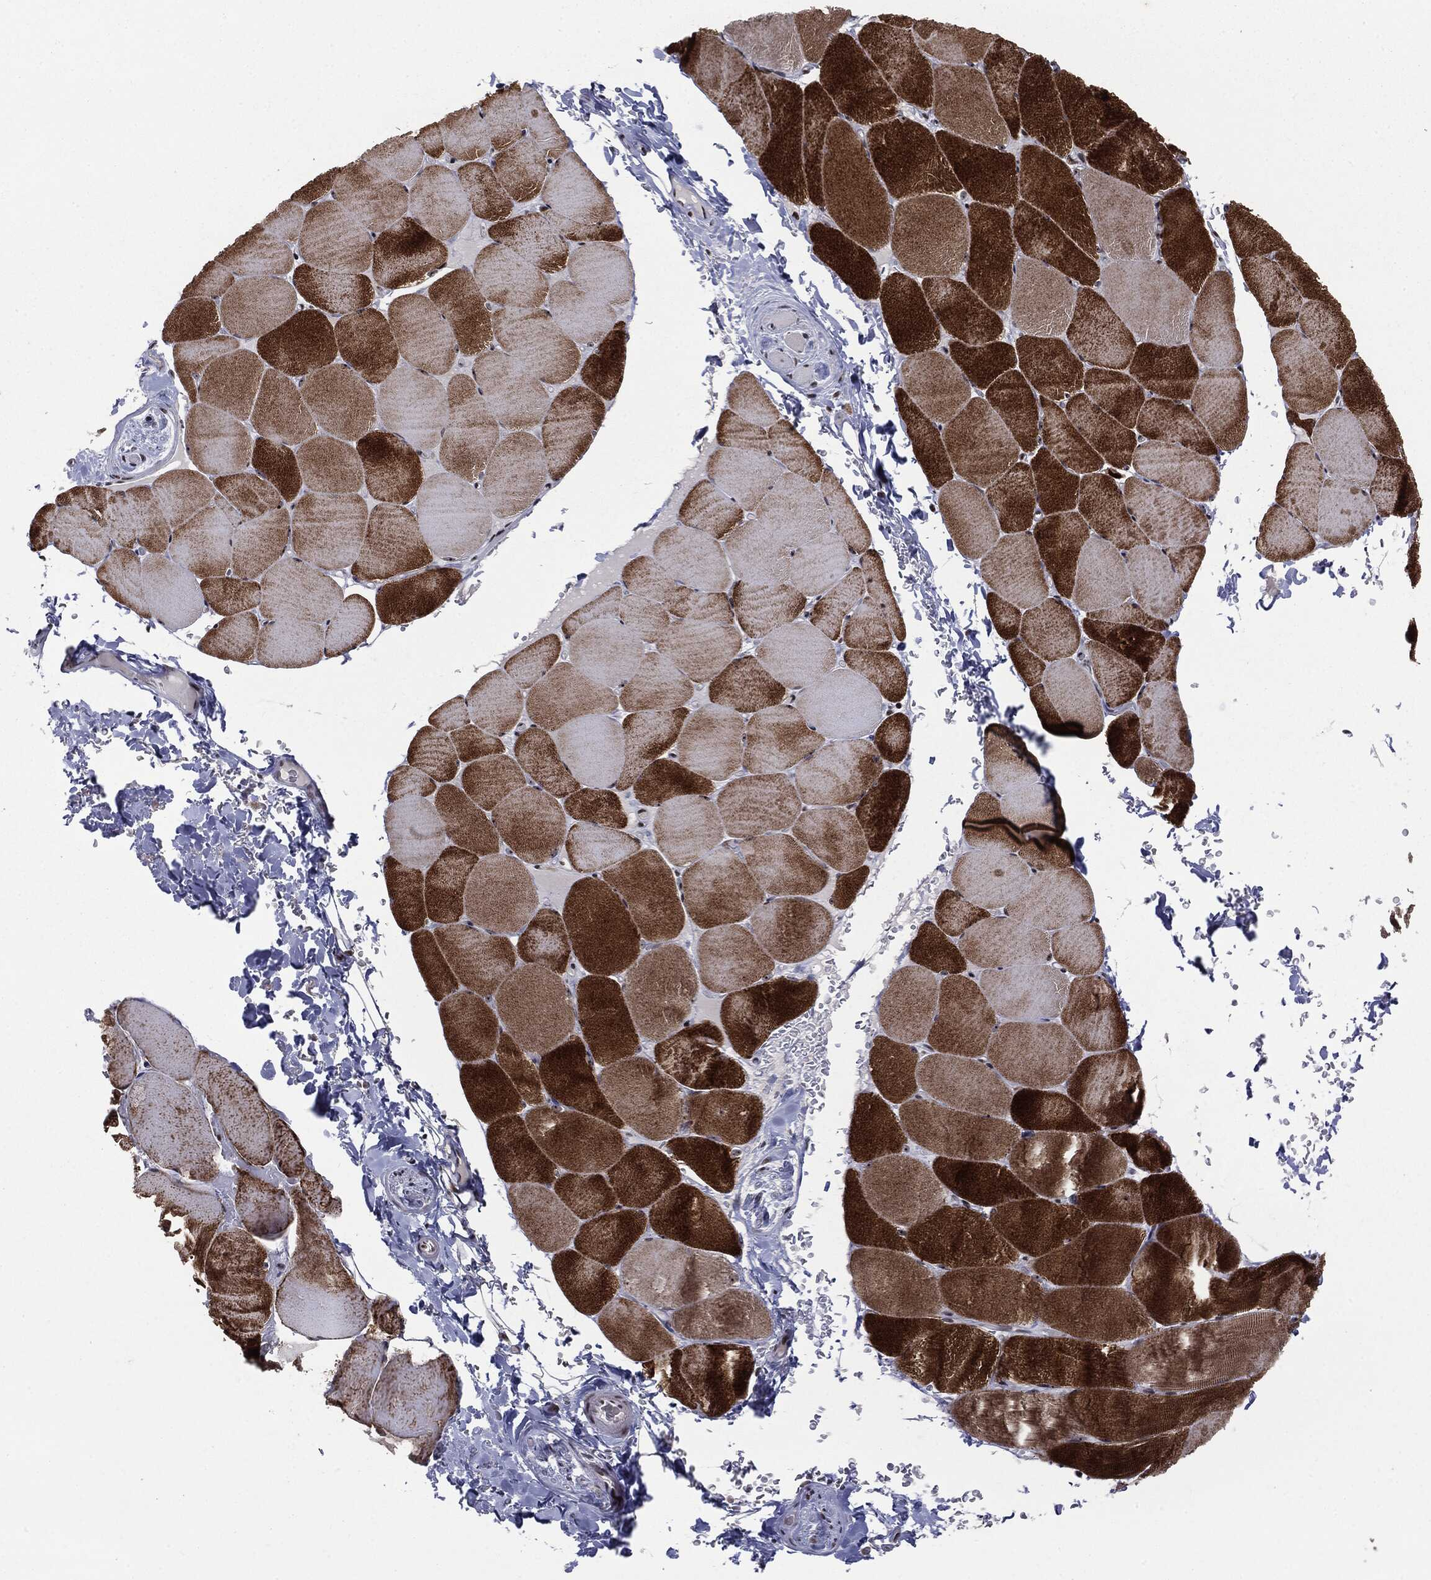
{"staining": {"intensity": "strong", "quantity": ">75%", "location": "cytoplasmic/membranous"}, "tissue": "skeletal muscle", "cell_type": "Myocytes", "image_type": "normal", "snomed": [{"axis": "morphology", "description": "Normal tissue, NOS"}, {"axis": "topography", "description": "Skeletal muscle"}], "caption": "A brown stain shows strong cytoplasmic/membranous staining of a protein in myocytes of benign skeletal muscle.", "gene": "MDC1", "patient": {"sex": "female", "age": 37}}